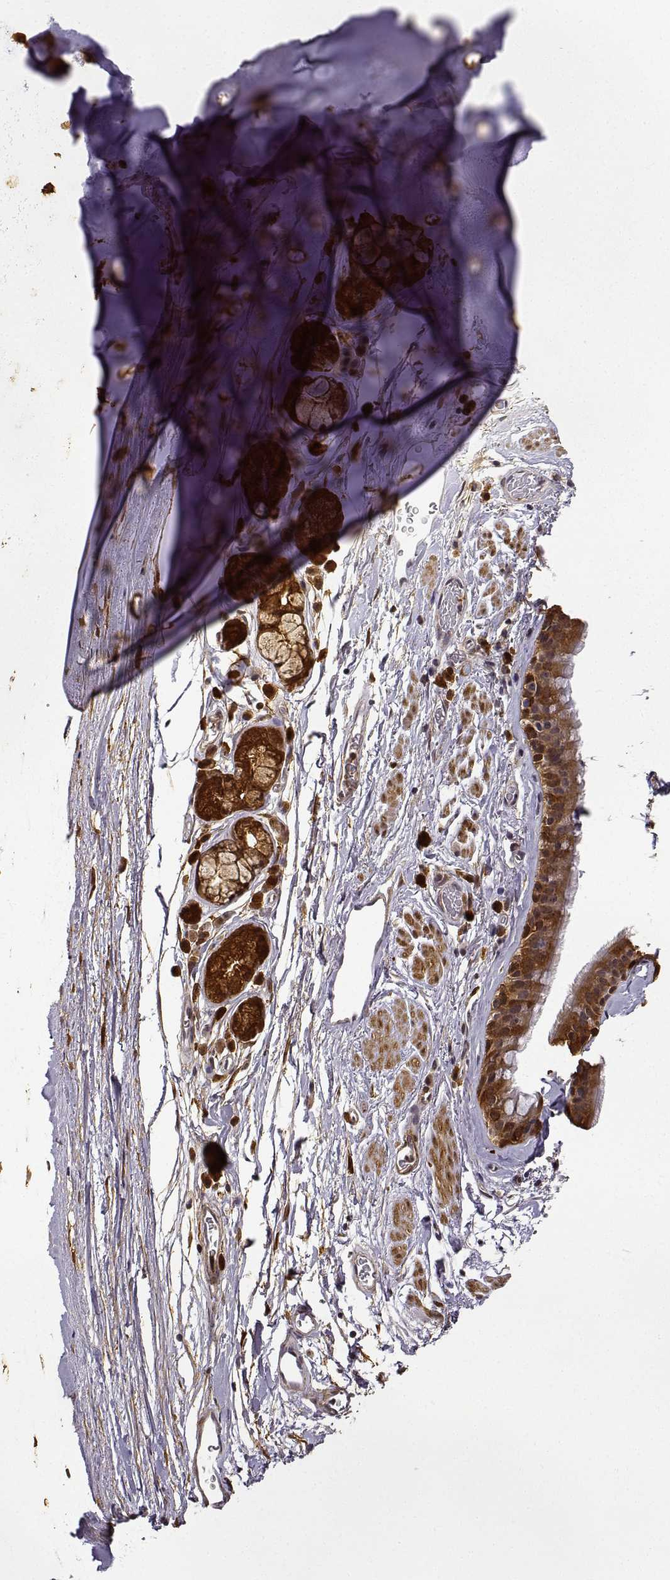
{"staining": {"intensity": "strong", "quantity": ">75%", "location": "cytoplasmic/membranous"}, "tissue": "bronchus", "cell_type": "Respiratory epithelial cells", "image_type": "normal", "snomed": [{"axis": "morphology", "description": "Normal tissue, NOS"}, {"axis": "topography", "description": "Cartilage tissue"}, {"axis": "topography", "description": "Bronchus"}], "caption": "High-magnification brightfield microscopy of unremarkable bronchus stained with DAB (brown) and counterstained with hematoxylin (blue). respiratory epithelial cells exhibit strong cytoplasmic/membranous positivity is present in approximately>75% of cells.", "gene": "PHGDH", "patient": {"sex": "male", "age": 58}}